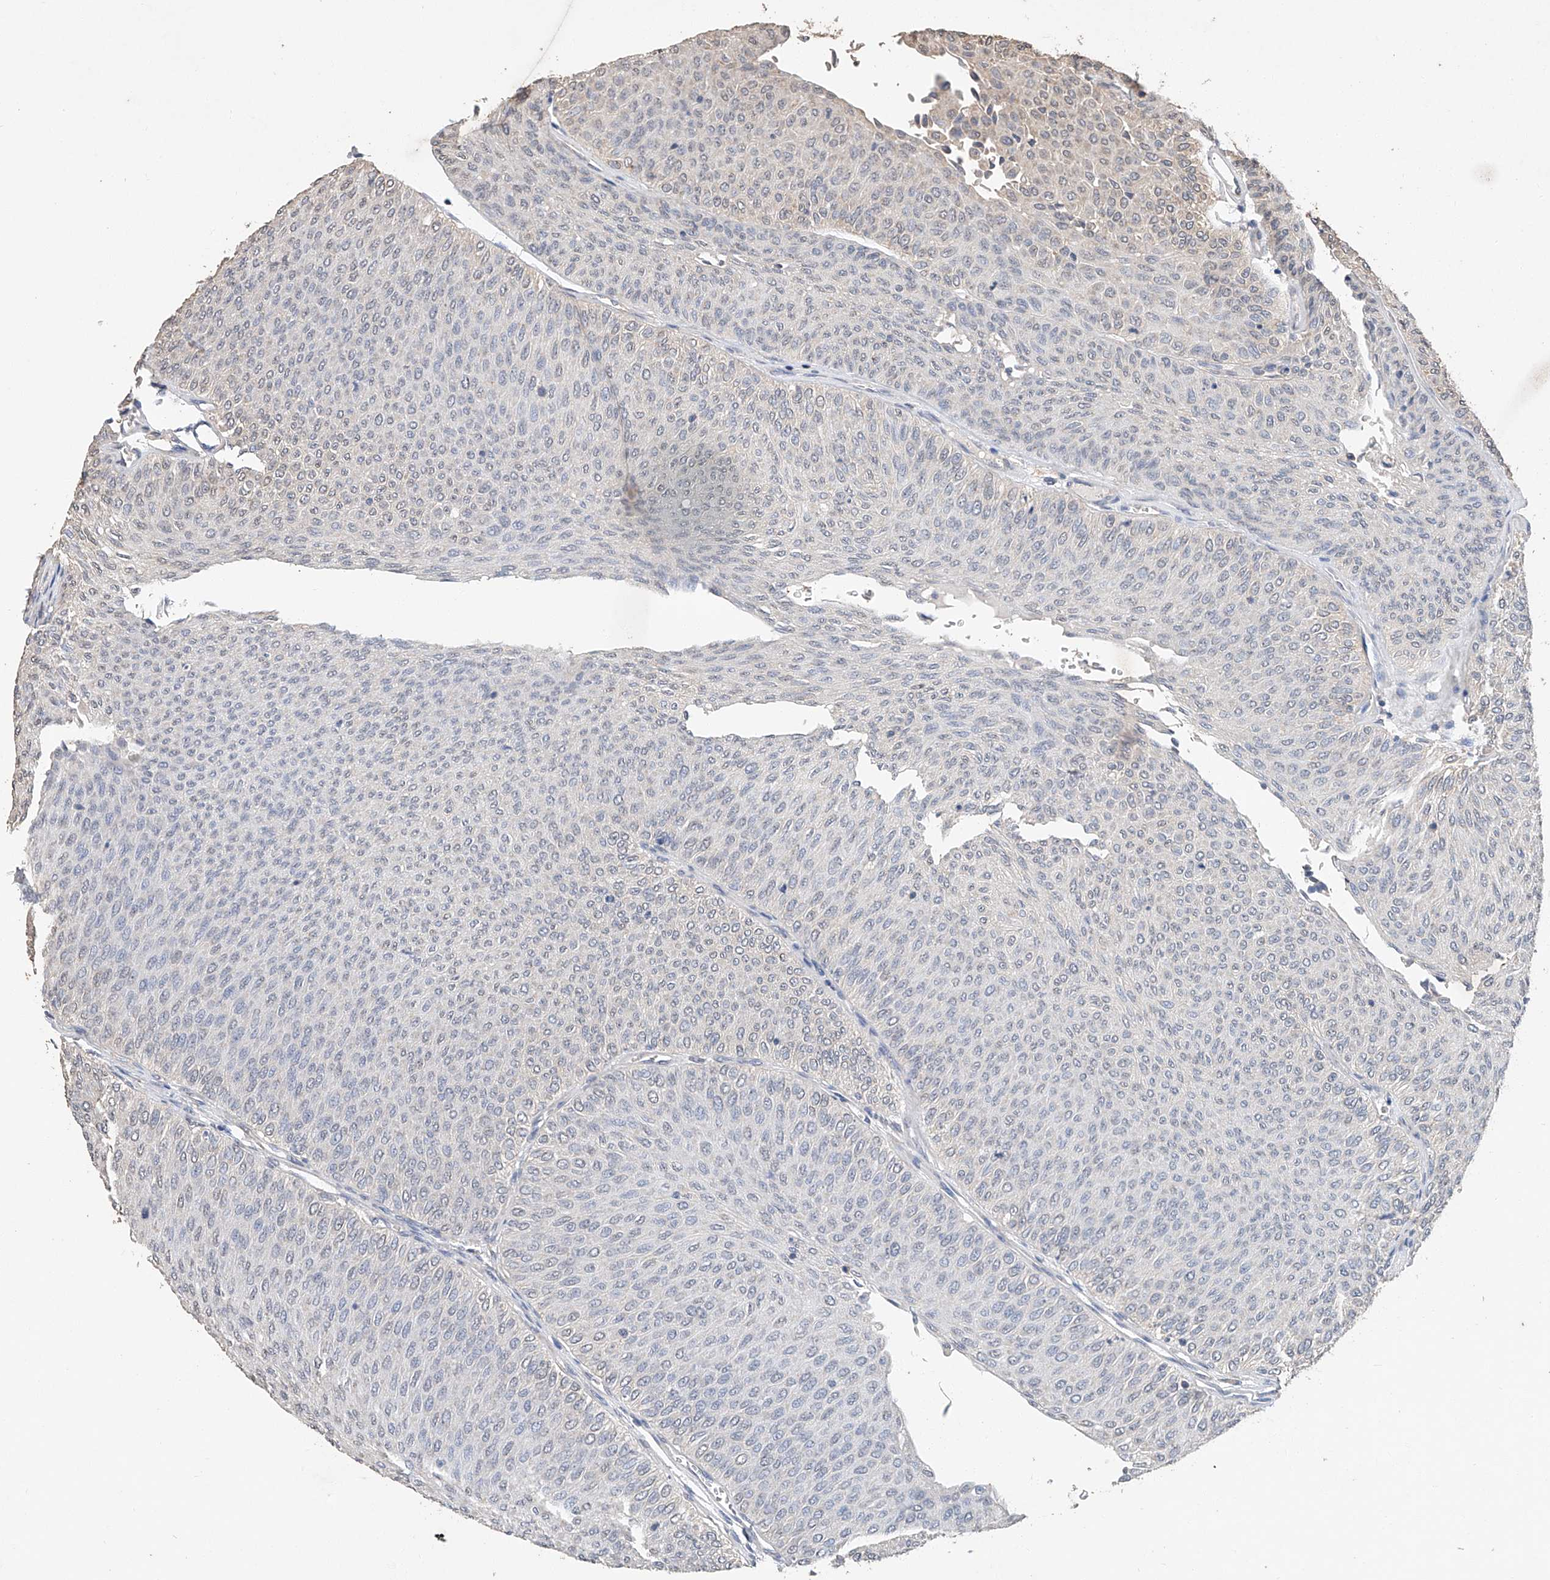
{"staining": {"intensity": "negative", "quantity": "none", "location": "none"}, "tissue": "urothelial cancer", "cell_type": "Tumor cells", "image_type": "cancer", "snomed": [{"axis": "morphology", "description": "Urothelial carcinoma, Low grade"}, {"axis": "topography", "description": "Urinary bladder"}], "caption": "IHC micrograph of neoplastic tissue: human low-grade urothelial carcinoma stained with DAB (3,3'-diaminobenzidine) exhibits no significant protein staining in tumor cells.", "gene": "CERS4", "patient": {"sex": "male", "age": 78}}